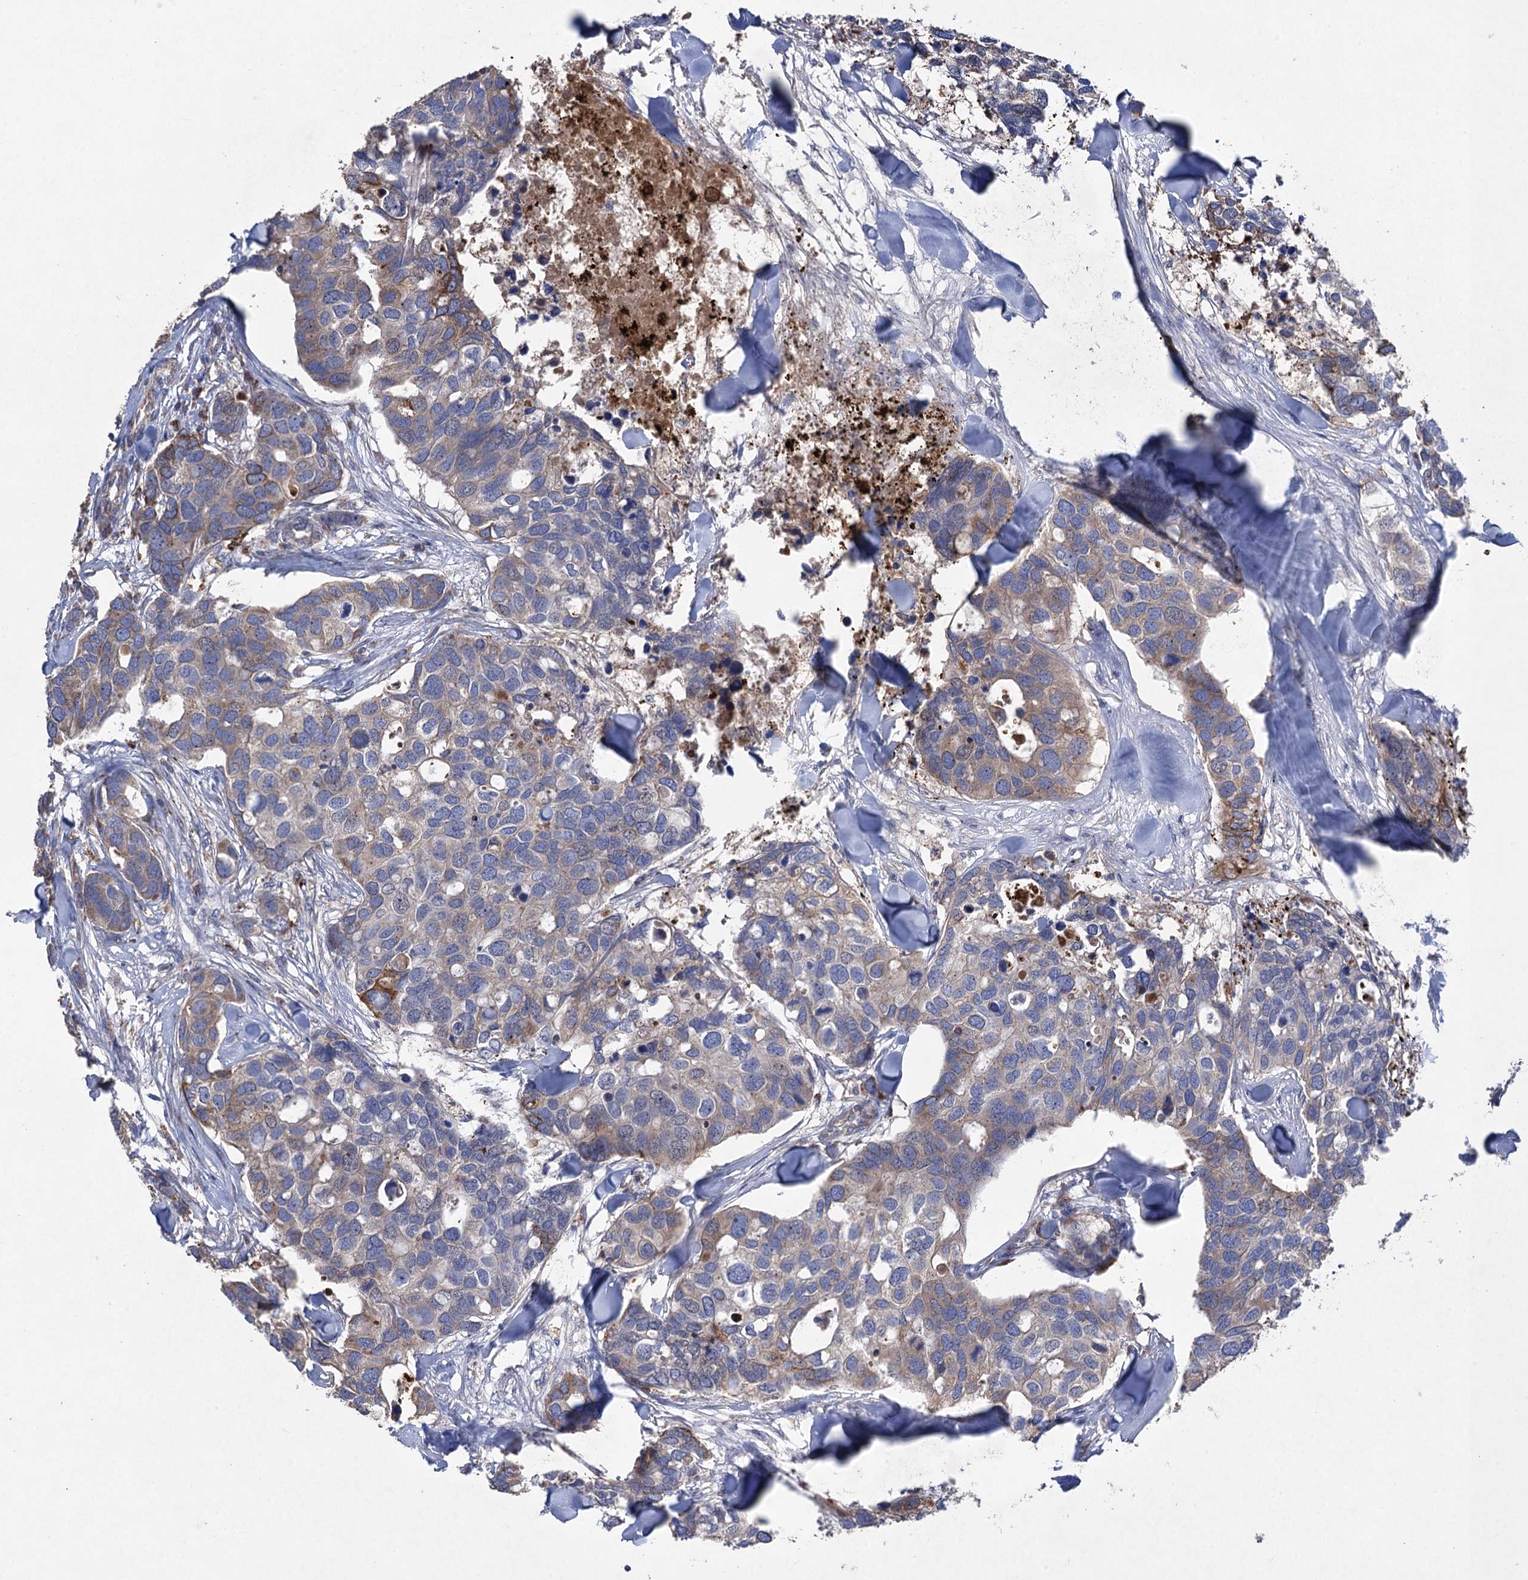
{"staining": {"intensity": "moderate", "quantity": "25%-75%", "location": "cytoplasmic/membranous"}, "tissue": "breast cancer", "cell_type": "Tumor cells", "image_type": "cancer", "snomed": [{"axis": "morphology", "description": "Duct carcinoma"}, {"axis": "topography", "description": "Breast"}], "caption": "Tumor cells exhibit medium levels of moderate cytoplasmic/membranous expression in approximately 25%-75% of cells in human breast cancer (invasive ductal carcinoma).", "gene": "TXNDC11", "patient": {"sex": "female", "age": 83}}